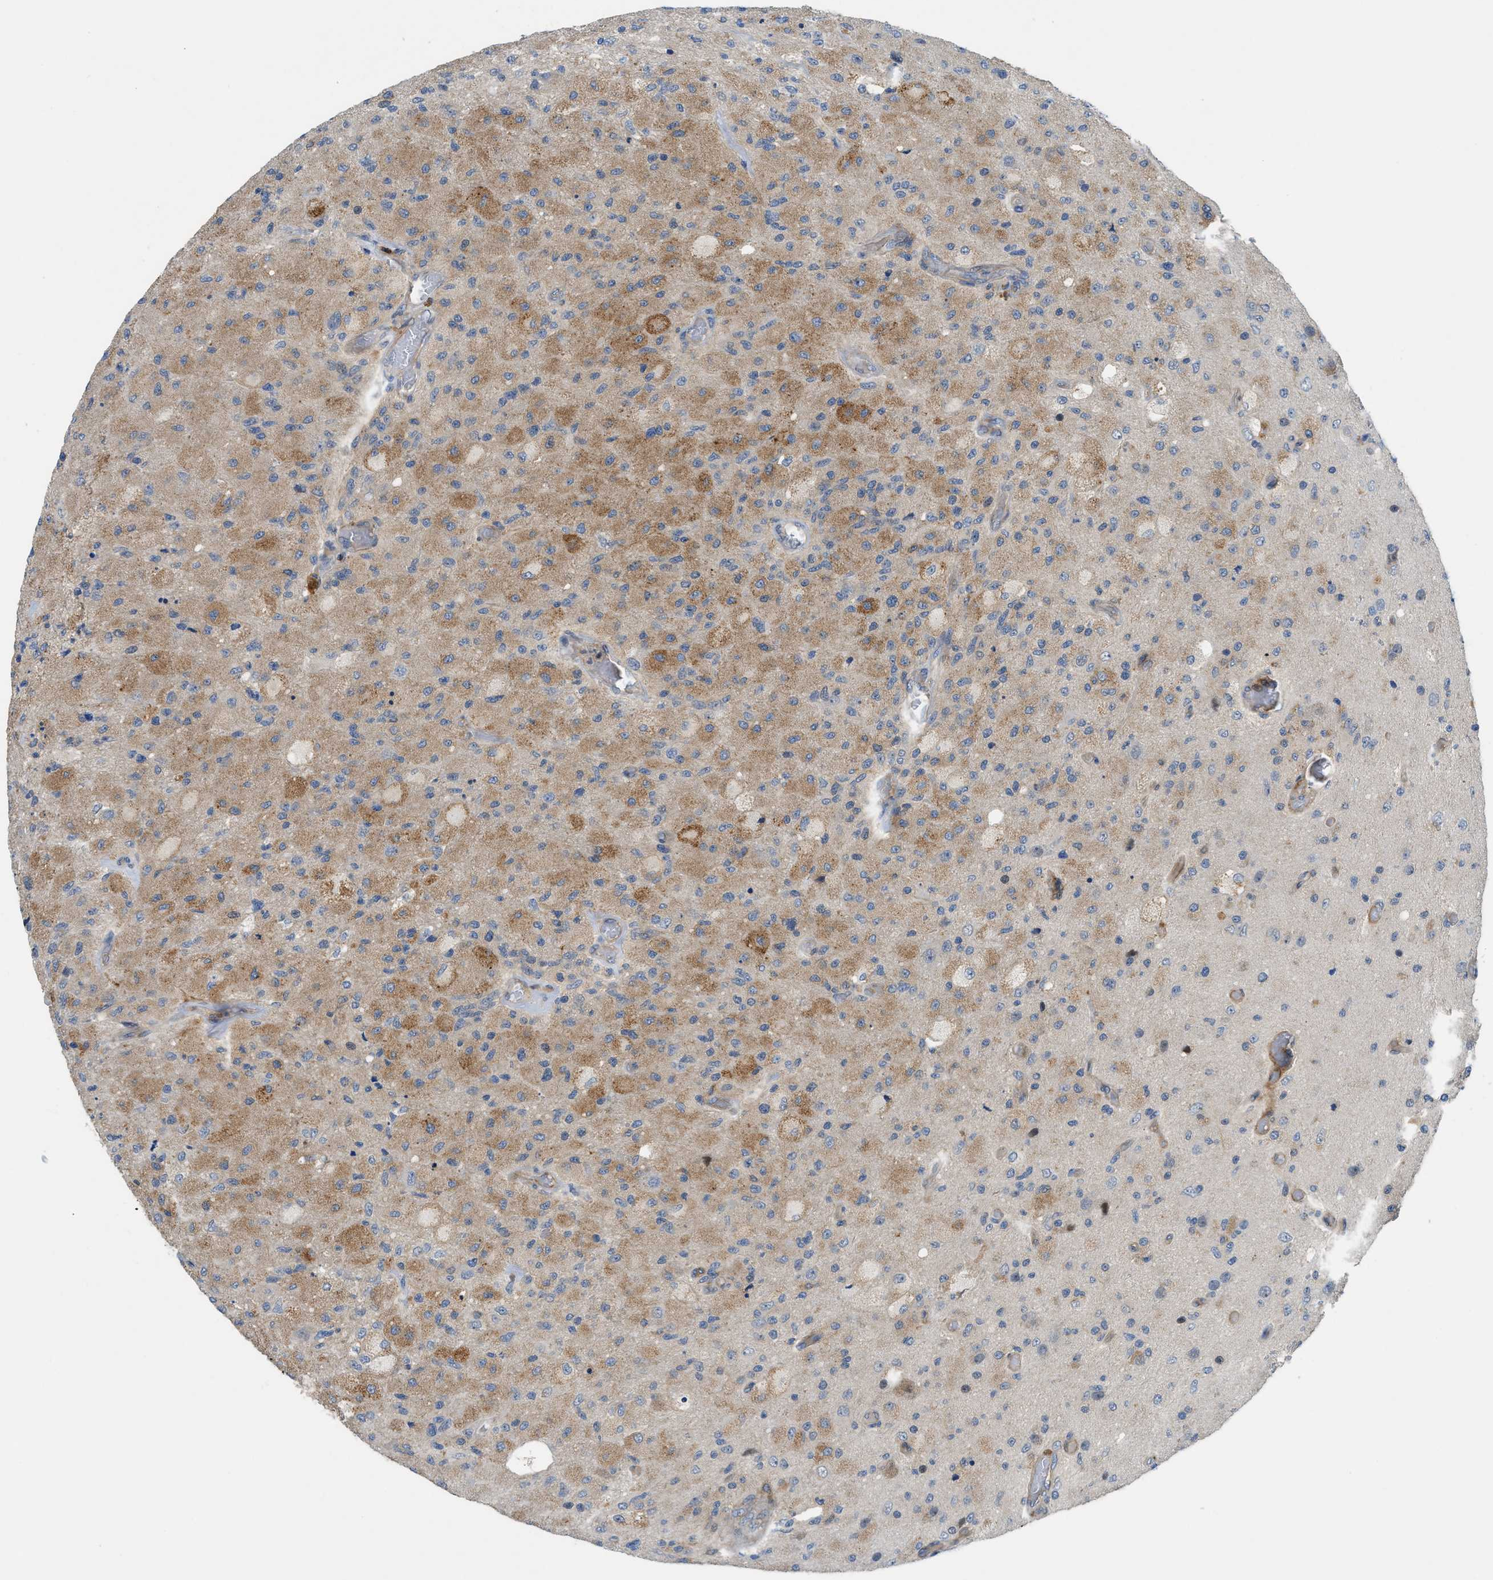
{"staining": {"intensity": "moderate", "quantity": "25%-75%", "location": "cytoplasmic/membranous"}, "tissue": "glioma", "cell_type": "Tumor cells", "image_type": "cancer", "snomed": [{"axis": "morphology", "description": "Normal tissue, NOS"}, {"axis": "morphology", "description": "Glioma, malignant, High grade"}, {"axis": "topography", "description": "Cerebral cortex"}], "caption": "Tumor cells display moderate cytoplasmic/membranous expression in about 25%-75% of cells in malignant glioma (high-grade). (DAB (3,3'-diaminobenzidine) IHC, brown staining for protein, blue staining for nuclei).", "gene": "TRAK2", "patient": {"sex": "male", "age": 77}}